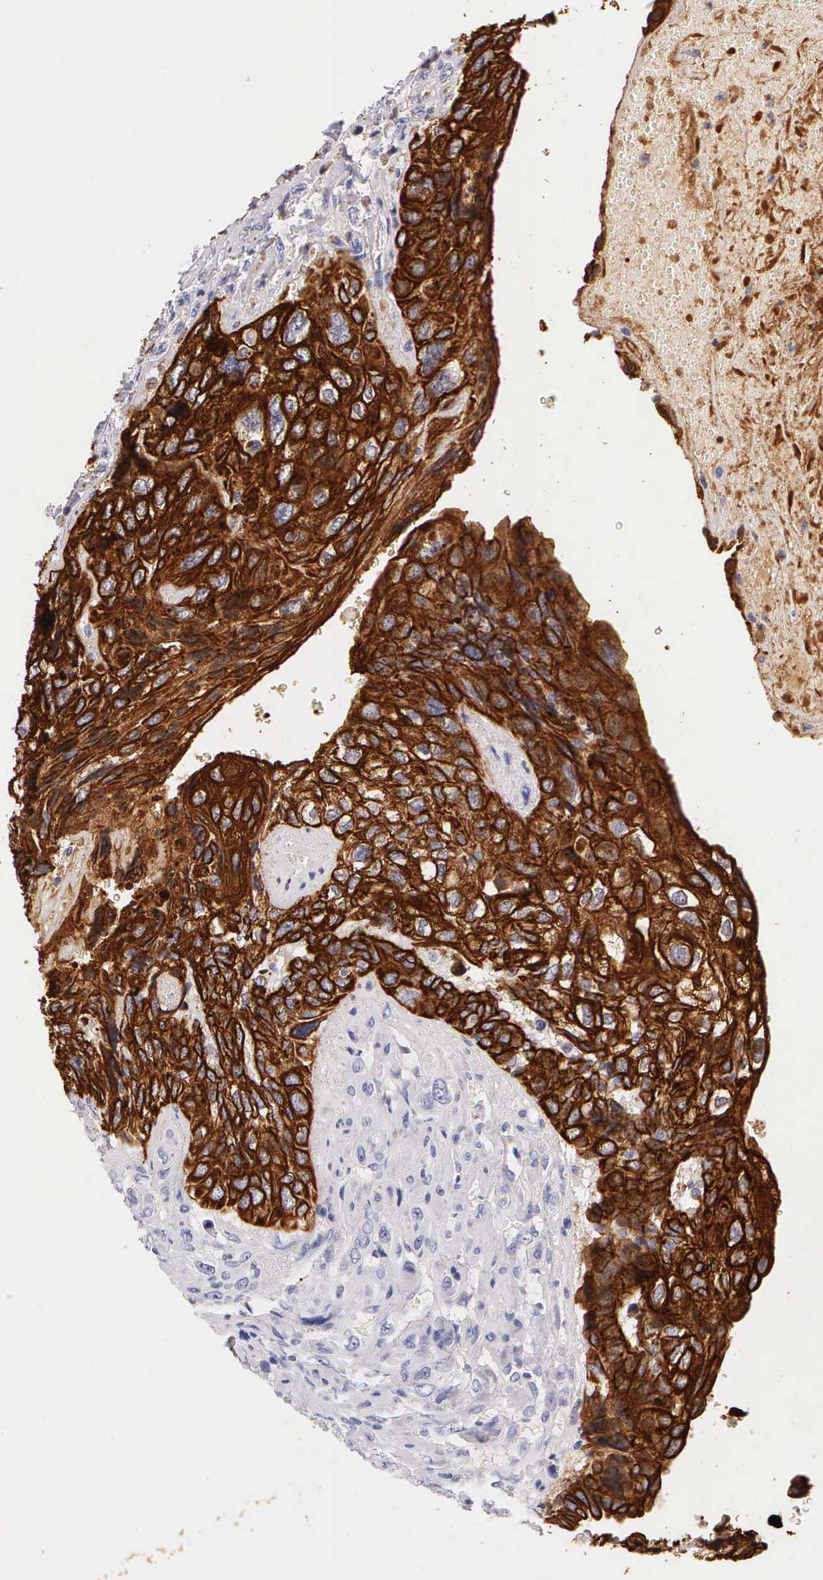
{"staining": {"intensity": "strong", "quantity": ">75%", "location": "cytoplasmic/membranous"}, "tissue": "breast cancer", "cell_type": "Tumor cells", "image_type": "cancer", "snomed": [{"axis": "morphology", "description": "Neoplasm, malignant, NOS"}, {"axis": "topography", "description": "Breast"}], "caption": "Breast neoplasm (malignant) was stained to show a protein in brown. There is high levels of strong cytoplasmic/membranous positivity in approximately >75% of tumor cells.", "gene": "KRT17", "patient": {"sex": "female", "age": 50}}